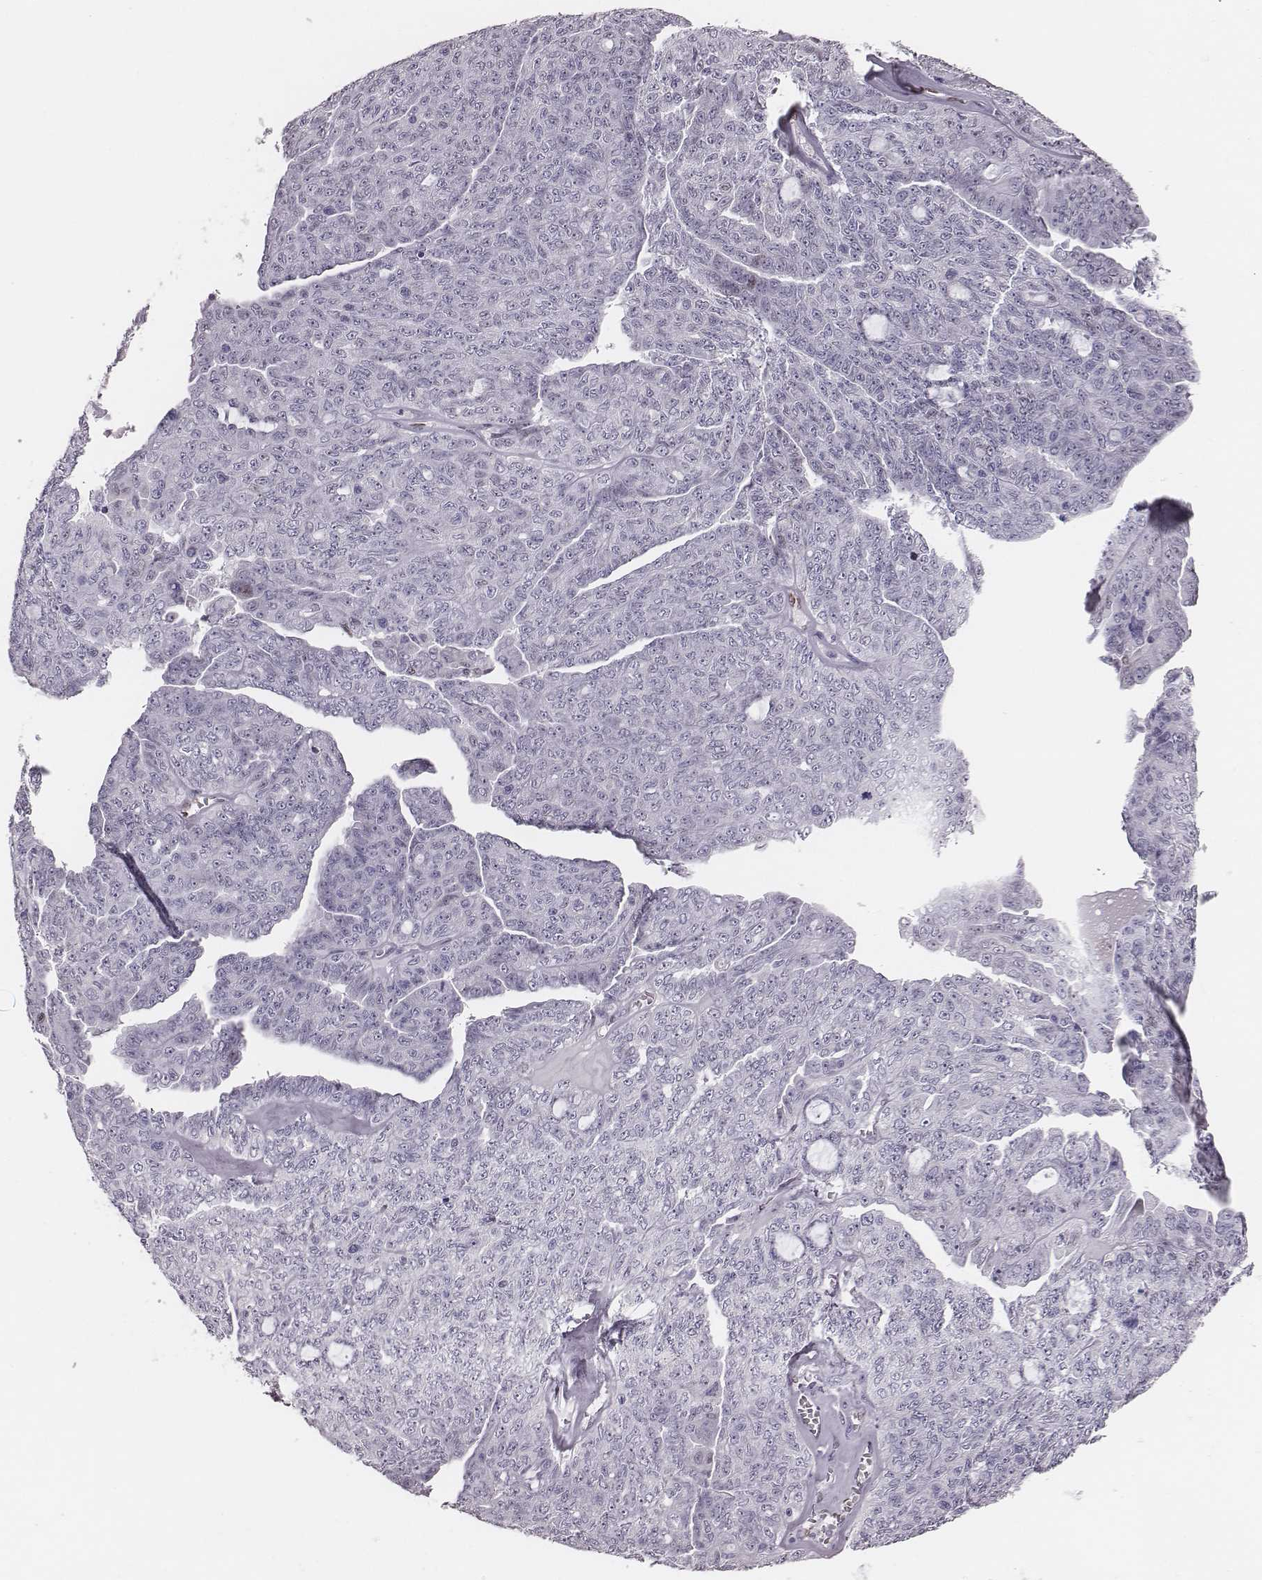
{"staining": {"intensity": "negative", "quantity": "none", "location": "none"}, "tissue": "ovarian cancer", "cell_type": "Tumor cells", "image_type": "cancer", "snomed": [{"axis": "morphology", "description": "Cystadenocarcinoma, serous, NOS"}, {"axis": "topography", "description": "Ovary"}], "caption": "Human serous cystadenocarcinoma (ovarian) stained for a protein using immunohistochemistry exhibits no expression in tumor cells.", "gene": "ADGRF4", "patient": {"sex": "female", "age": 71}}